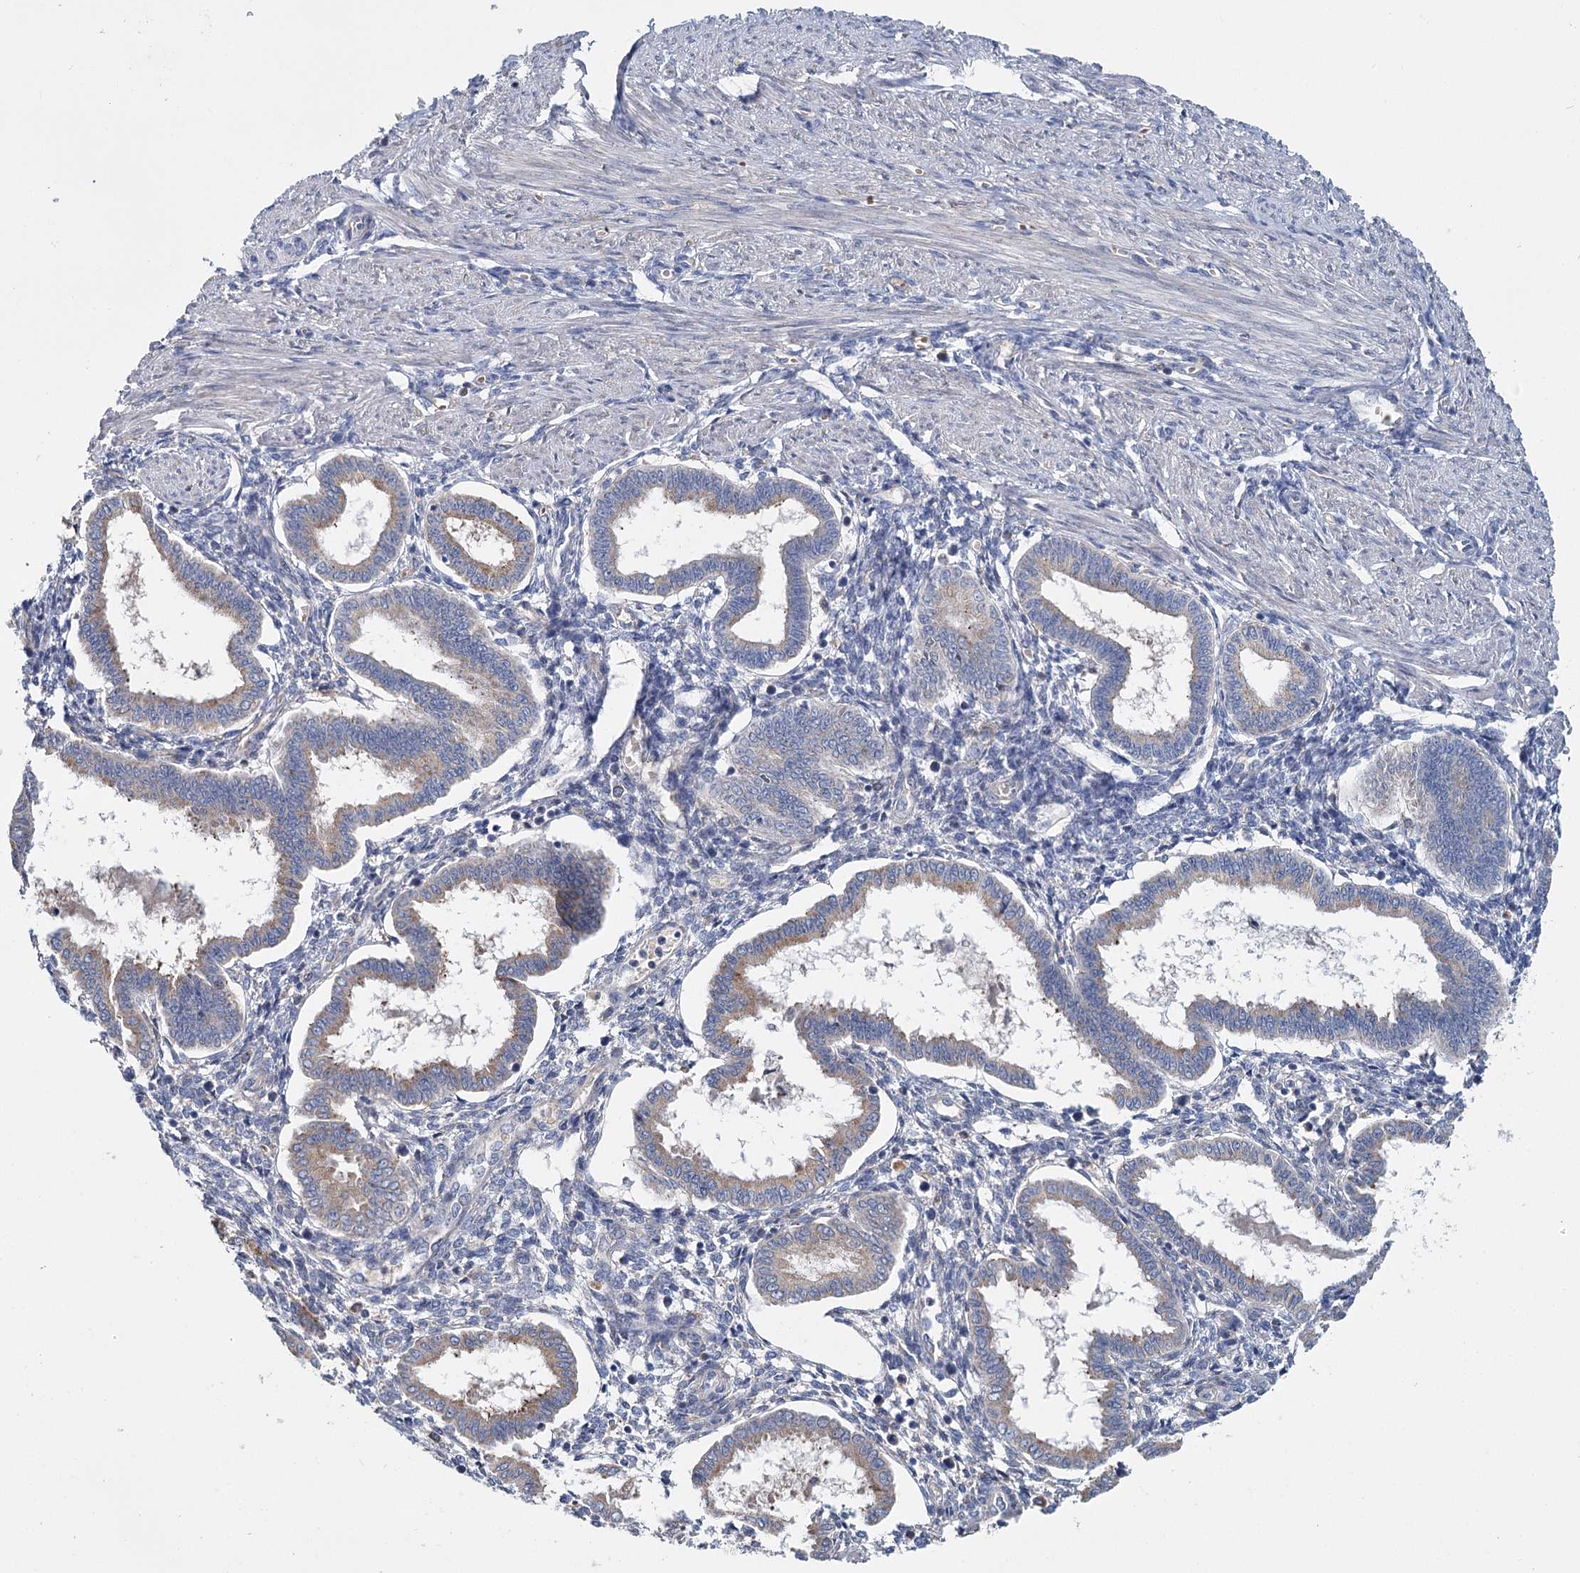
{"staining": {"intensity": "negative", "quantity": "none", "location": "none"}, "tissue": "endometrium", "cell_type": "Cells in endometrial stroma", "image_type": "normal", "snomed": [{"axis": "morphology", "description": "Normal tissue, NOS"}, {"axis": "topography", "description": "Endometrium"}], "caption": "An immunohistochemistry image of benign endometrium is shown. There is no staining in cells in endometrial stroma of endometrium.", "gene": "ANKRD16", "patient": {"sex": "female", "age": 25}}